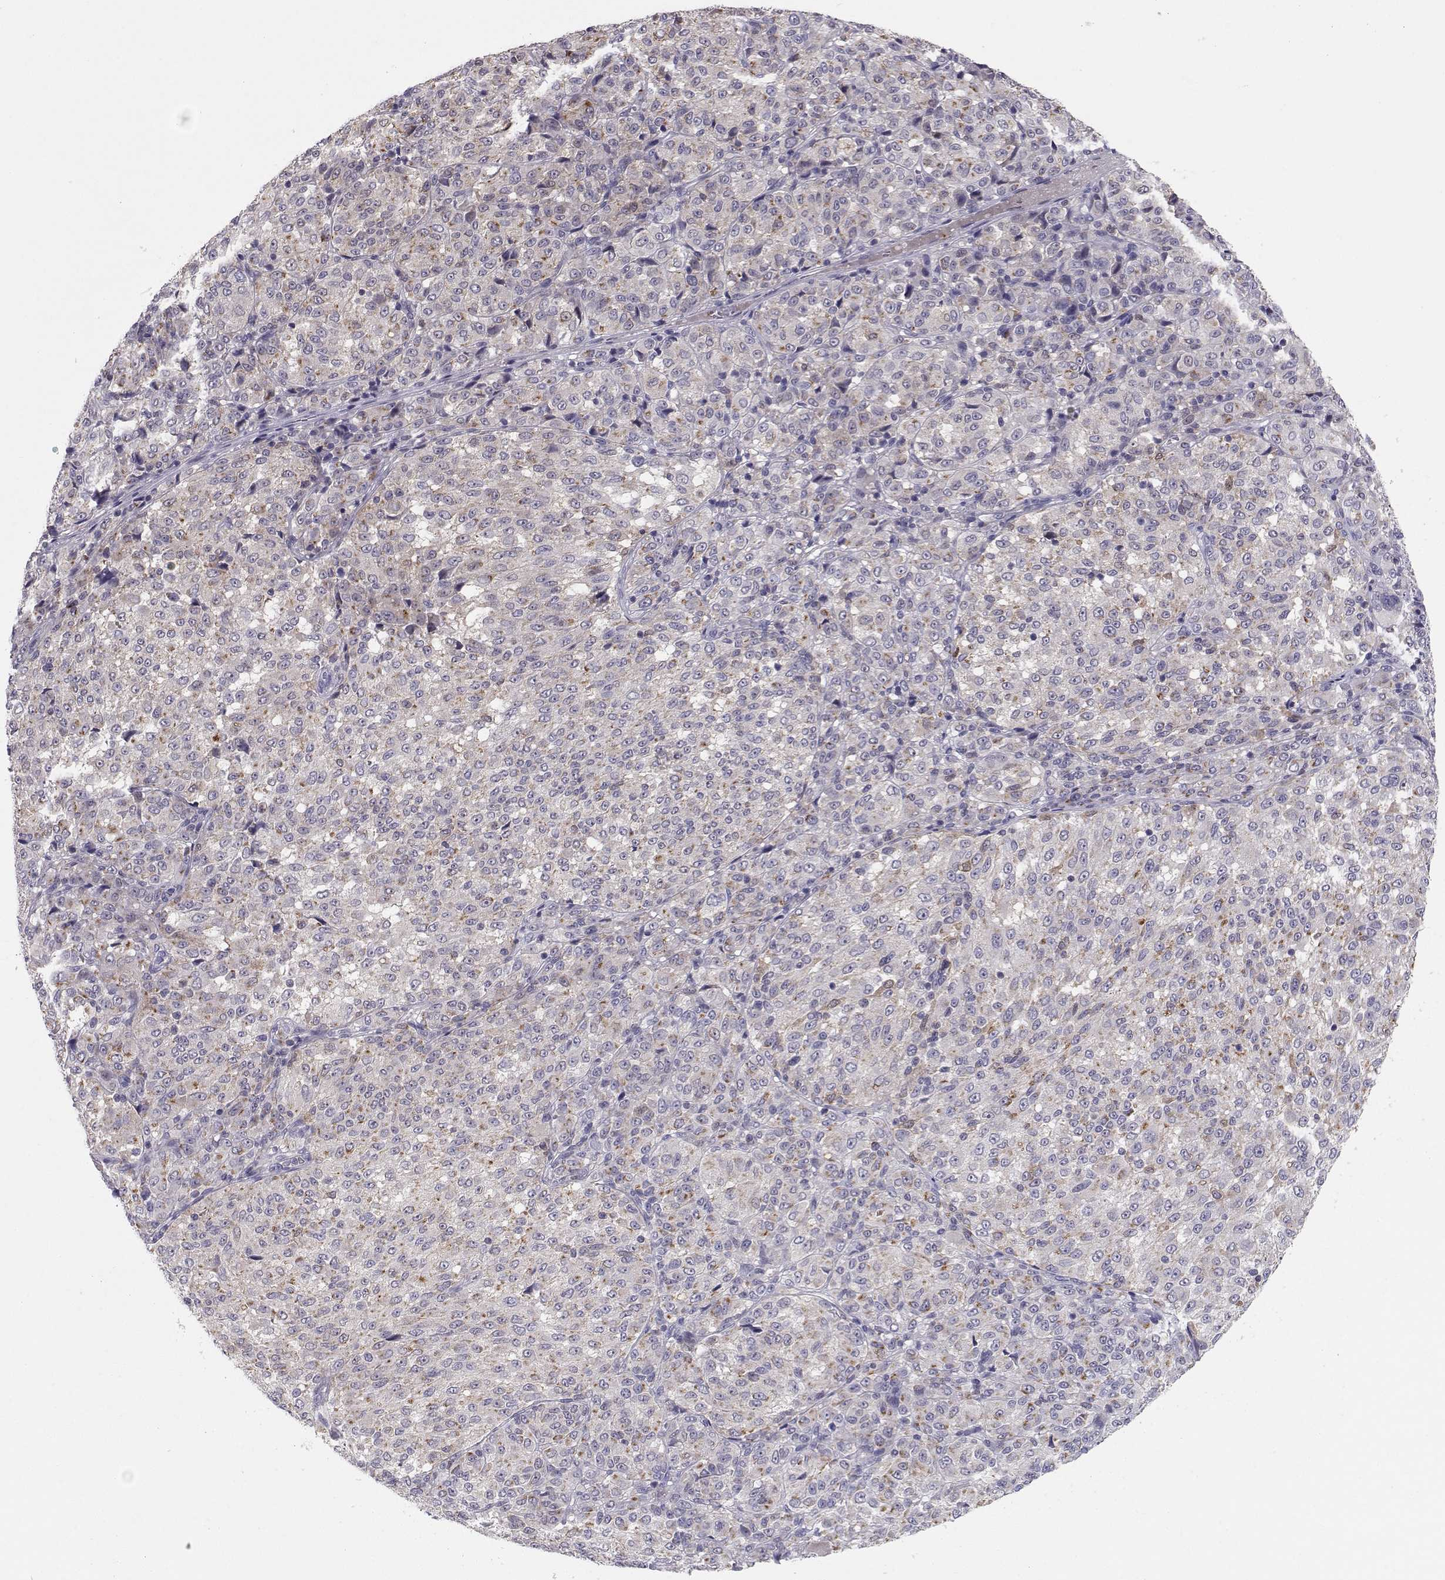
{"staining": {"intensity": "moderate", "quantity": ">75%", "location": "cytoplasmic/membranous"}, "tissue": "melanoma", "cell_type": "Tumor cells", "image_type": "cancer", "snomed": [{"axis": "morphology", "description": "Malignant melanoma, Metastatic site"}, {"axis": "topography", "description": "Brain"}], "caption": "Malignant melanoma (metastatic site) stained with a protein marker reveals moderate staining in tumor cells.", "gene": "NPVF", "patient": {"sex": "female", "age": 56}}